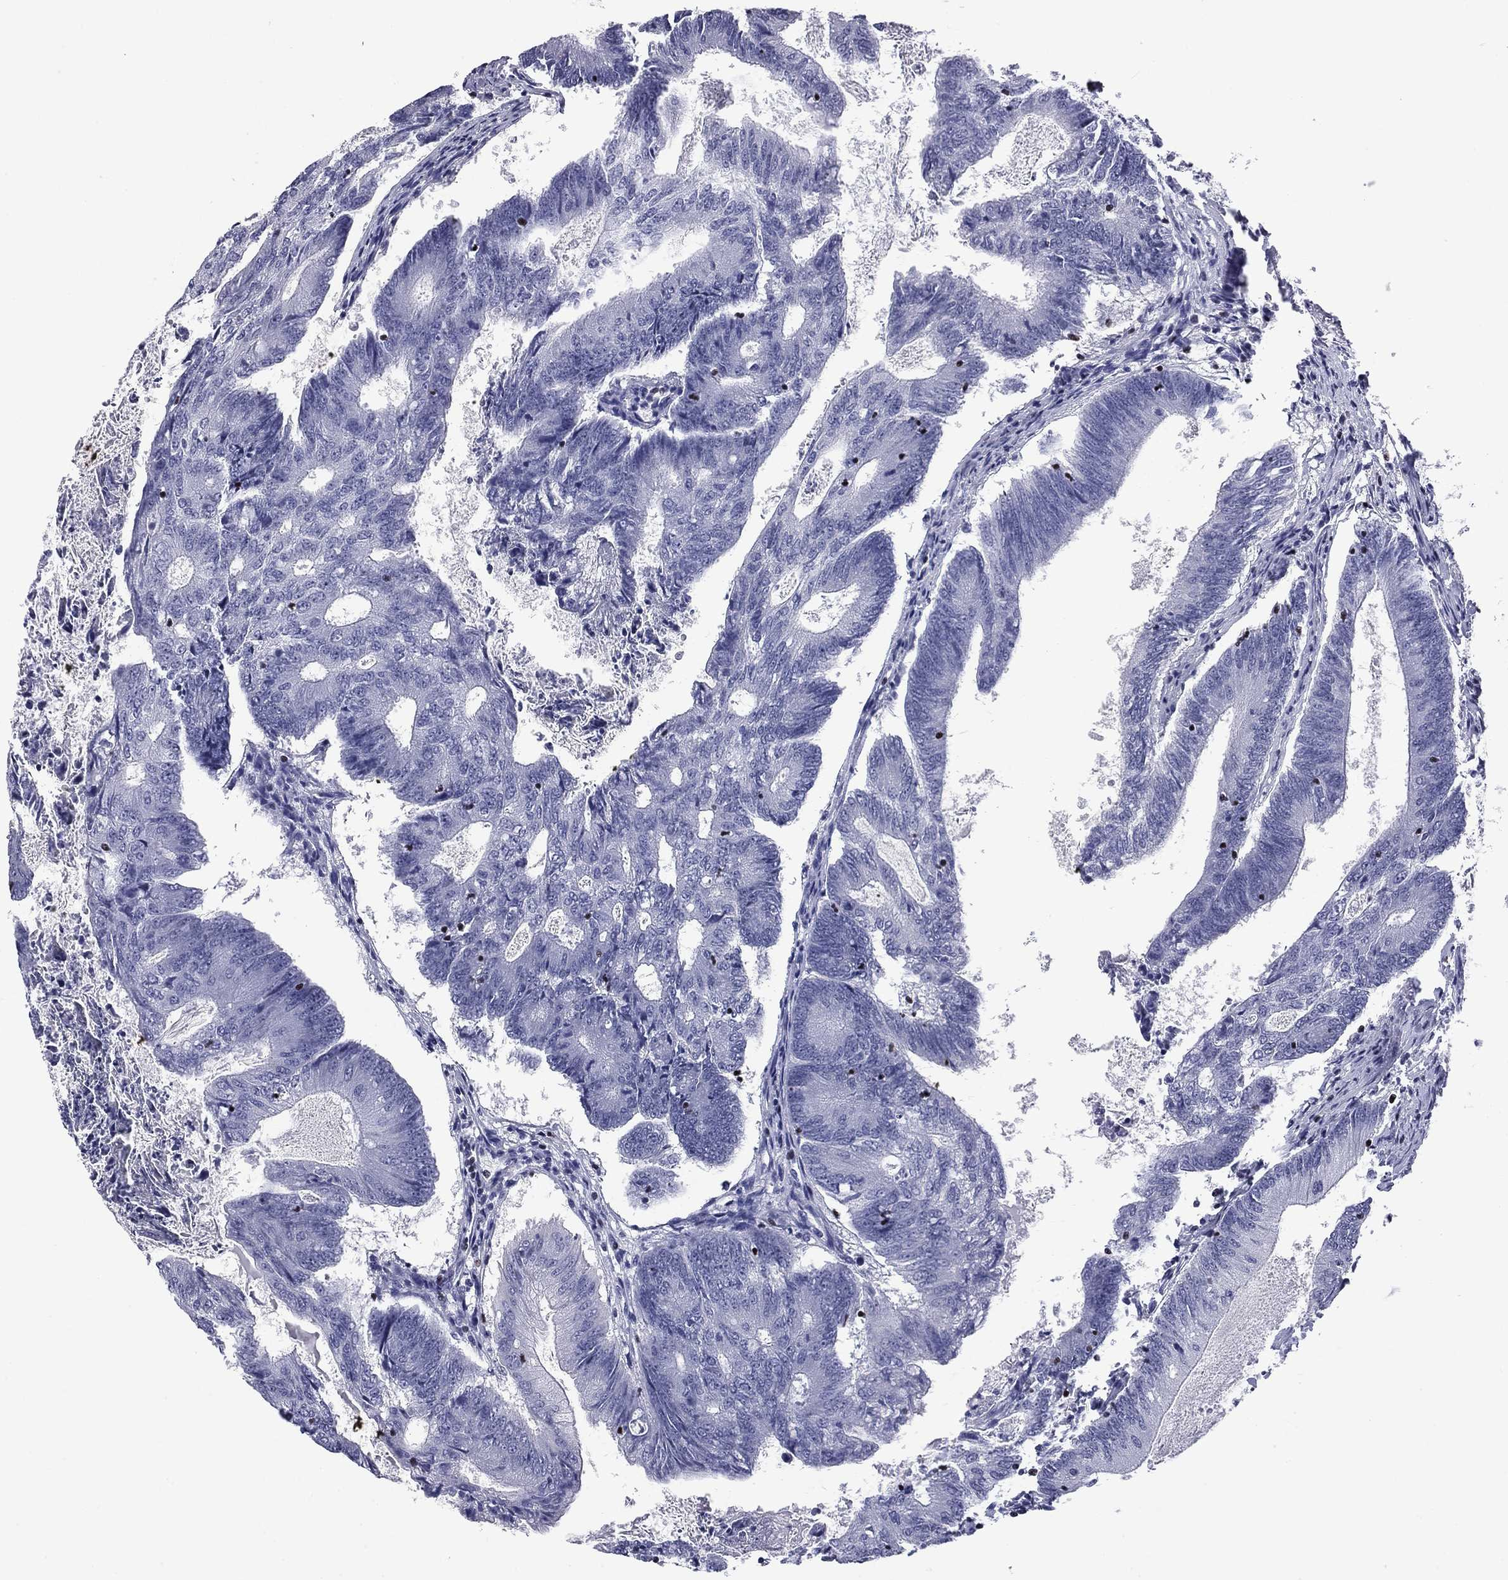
{"staining": {"intensity": "negative", "quantity": "none", "location": "none"}, "tissue": "colorectal cancer", "cell_type": "Tumor cells", "image_type": "cancer", "snomed": [{"axis": "morphology", "description": "Adenocarcinoma, NOS"}, {"axis": "topography", "description": "Colon"}], "caption": "Tumor cells show no significant positivity in colorectal cancer (adenocarcinoma).", "gene": "IKZF3", "patient": {"sex": "female", "age": 70}}